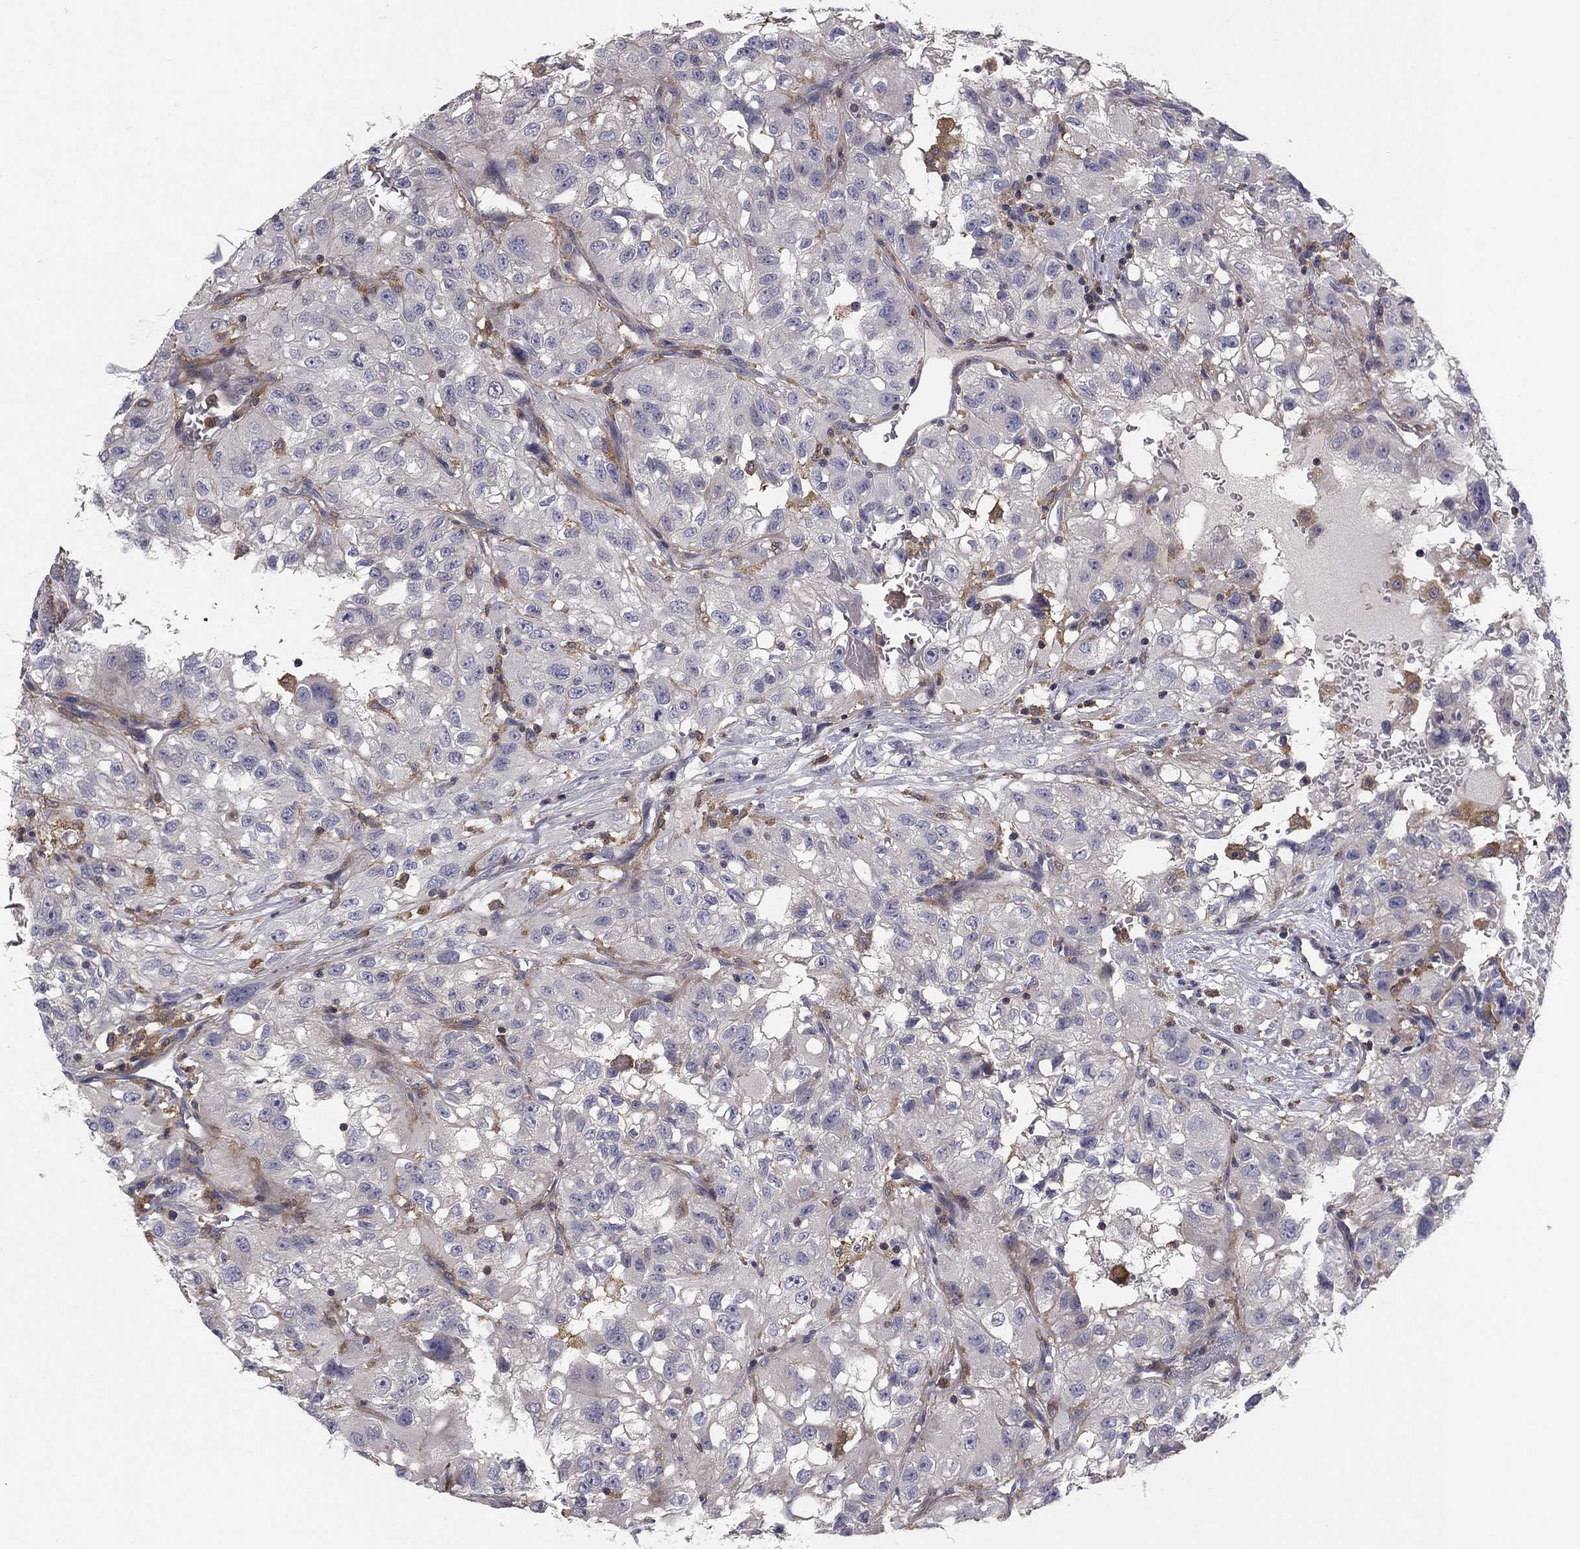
{"staining": {"intensity": "negative", "quantity": "none", "location": "none"}, "tissue": "renal cancer", "cell_type": "Tumor cells", "image_type": "cancer", "snomed": [{"axis": "morphology", "description": "Adenocarcinoma, NOS"}, {"axis": "topography", "description": "Kidney"}], "caption": "Immunohistochemistry of human renal cancer displays no positivity in tumor cells. (DAB IHC, high magnification).", "gene": "PLCB2", "patient": {"sex": "male", "age": 64}}